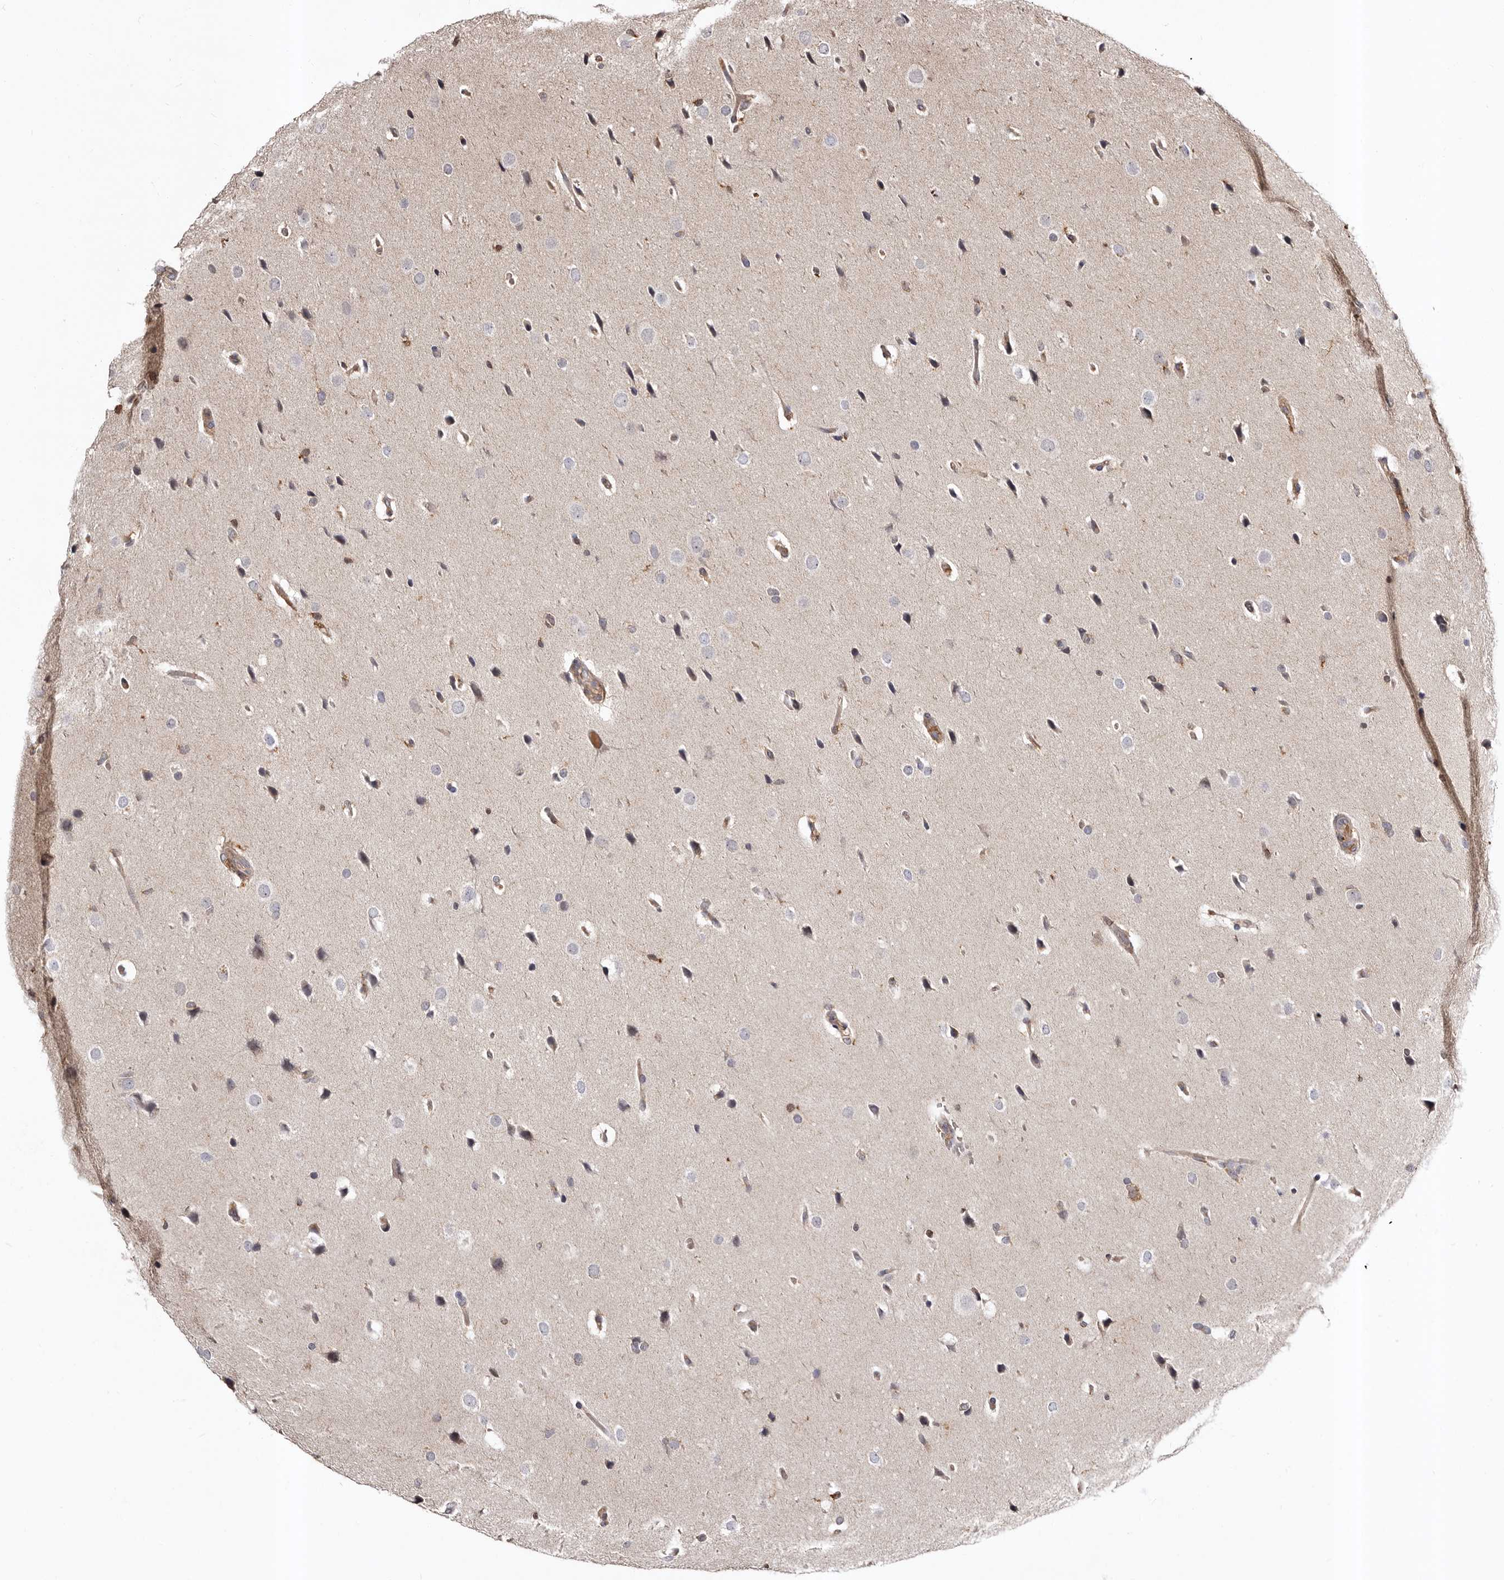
{"staining": {"intensity": "negative", "quantity": "none", "location": "none"}, "tissue": "glioma", "cell_type": "Tumor cells", "image_type": "cancer", "snomed": [{"axis": "morphology", "description": "Glioma, malignant, Low grade"}, {"axis": "topography", "description": "Brain"}], "caption": "Histopathology image shows no significant protein expression in tumor cells of glioma. Brightfield microscopy of immunohistochemistry stained with DAB (3,3'-diaminobenzidine) (brown) and hematoxylin (blue), captured at high magnification.", "gene": "BAX", "patient": {"sex": "female", "age": 37}}